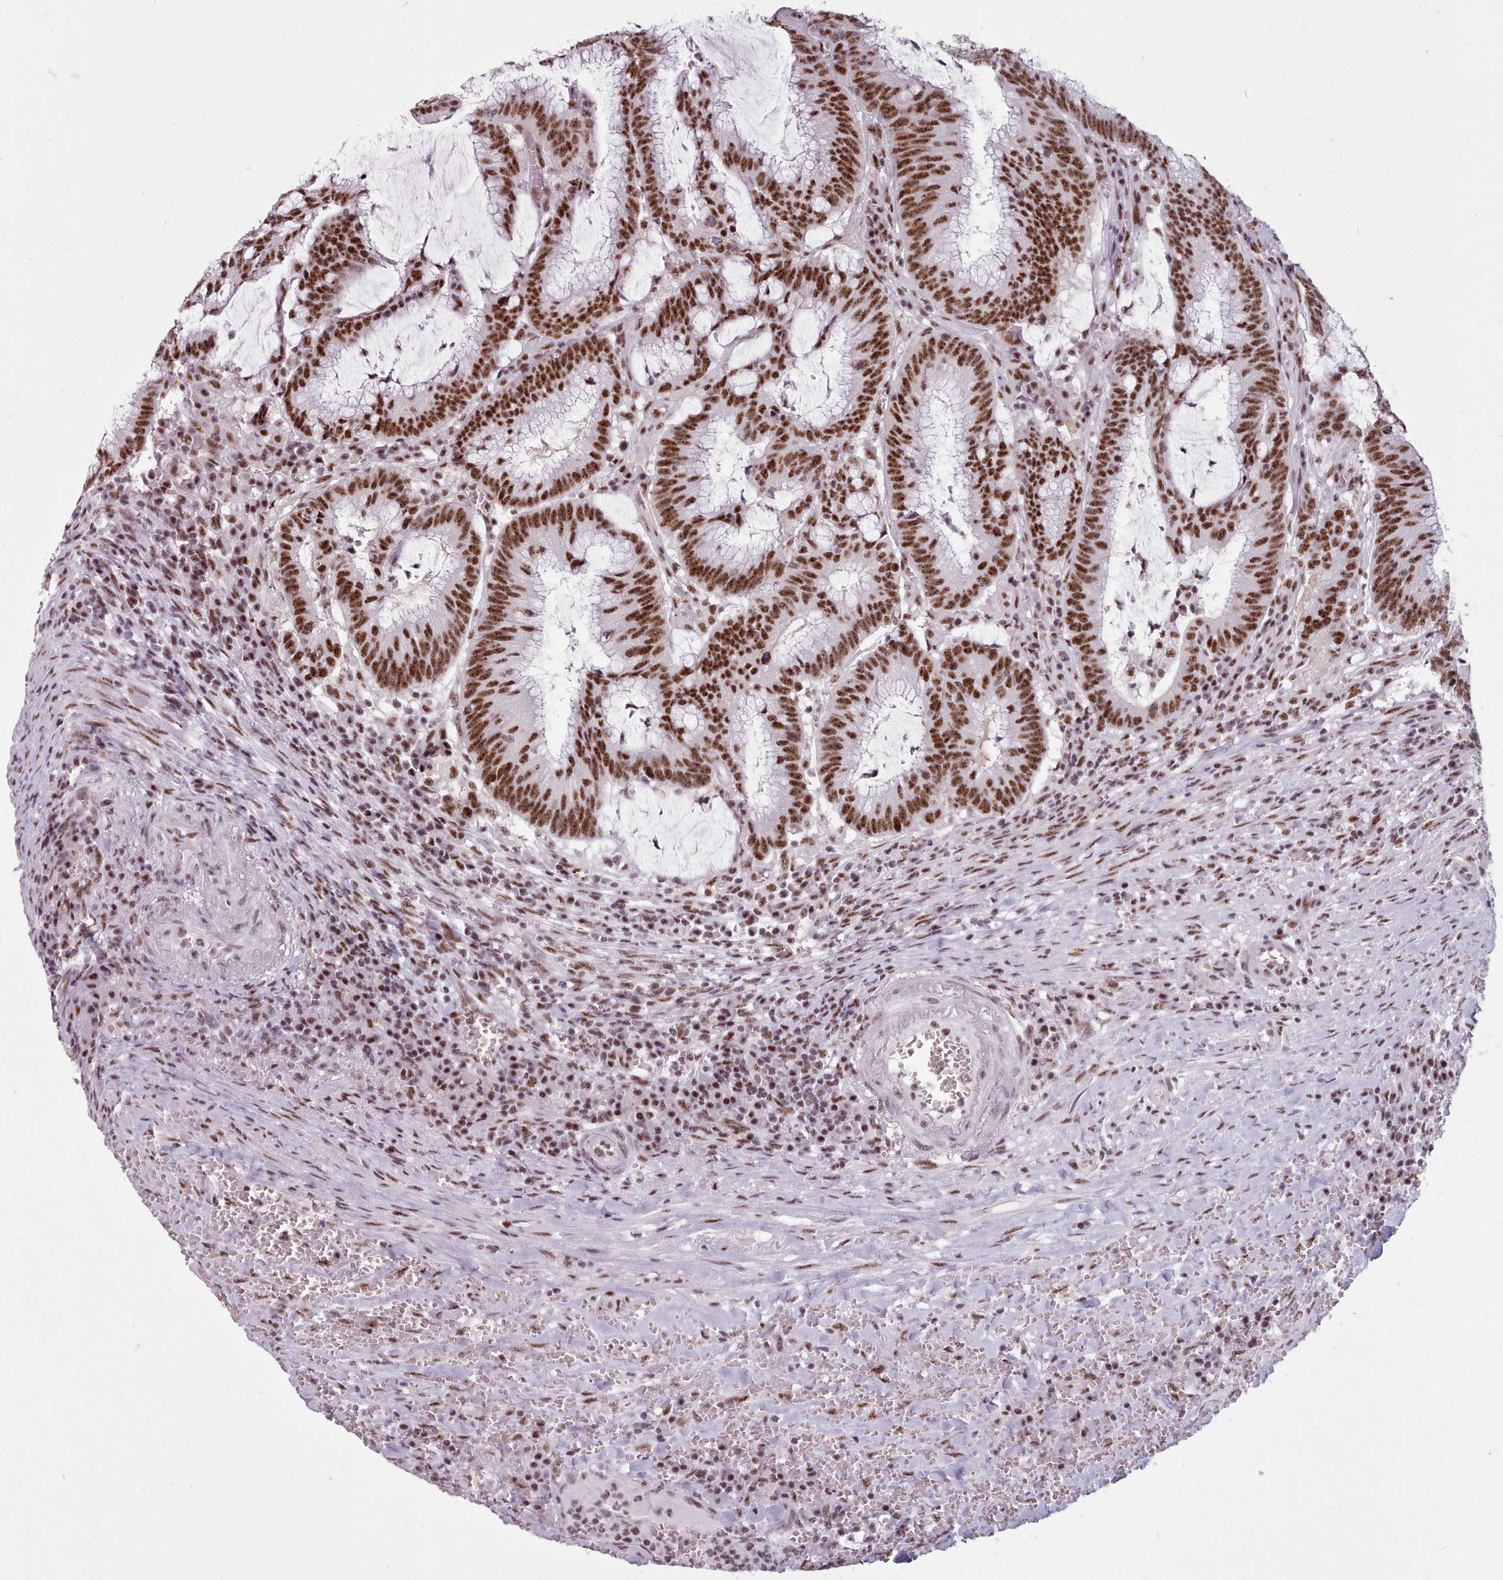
{"staining": {"intensity": "strong", "quantity": ">75%", "location": "nuclear"}, "tissue": "colorectal cancer", "cell_type": "Tumor cells", "image_type": "cancer", "snomed": [{"axis": "morphology", "description": "Adenocarcinoma, NOS"}, {"axis": "topography", "description": "Rectum"}], "caption": "A micrograph showing strong nuclear positivity in about >75% of tumor cells in colorectal cancer (adenocarcinoma), as visualized by brown immunohistochemical staining.", "gene": "SRRM1", "patient": {"sex": "female", "age": 77}}